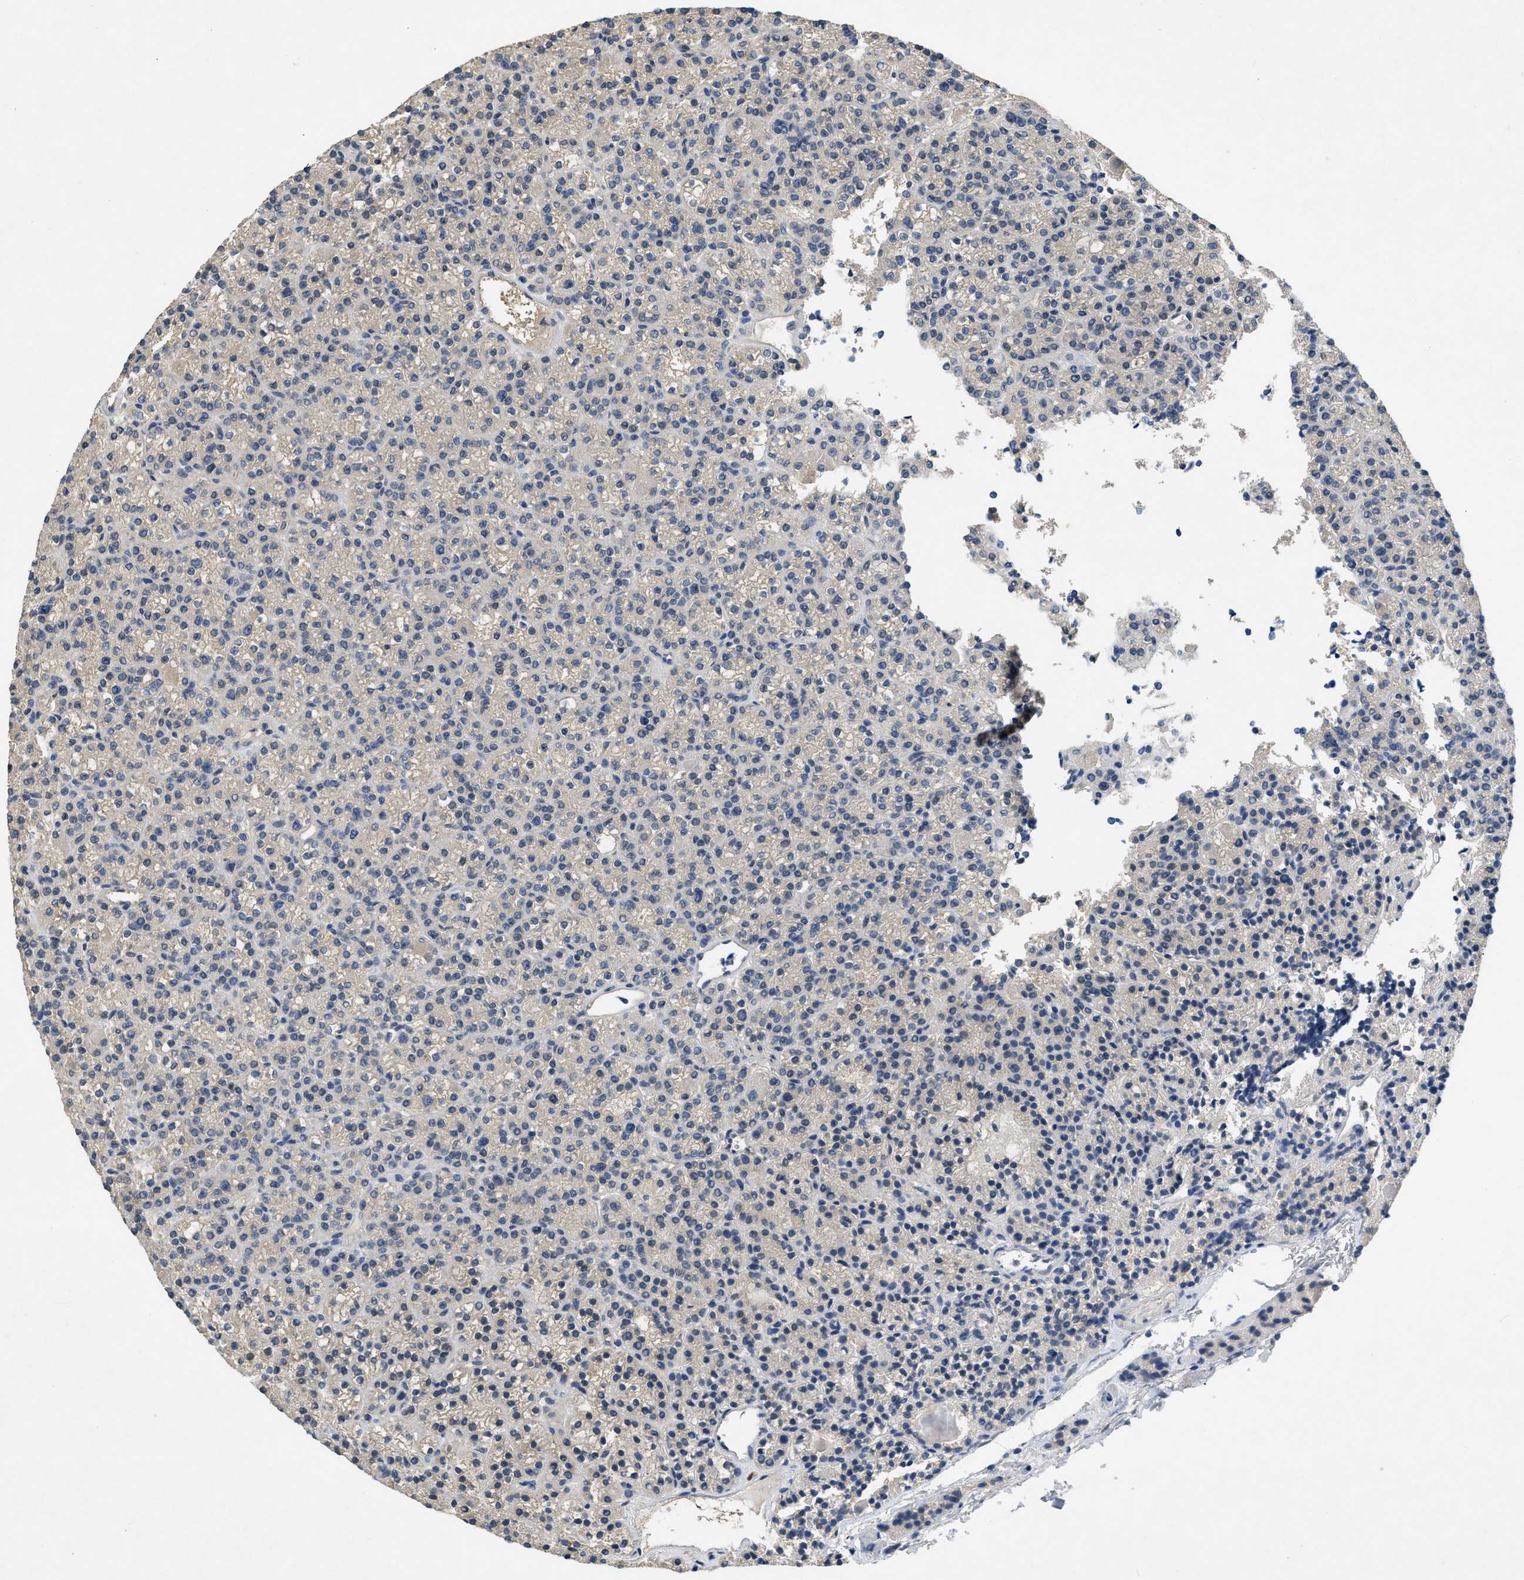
{"staining": {"intensity": "negative", "quantity": "none", "location": "none"}, "tissue": "parathyroid gland", "cell_type": "Glandular cells", "image_type": "normal", "snomed": [{"axis": "morphology", "description": "Normal tissue, NOS"}, {"axis": "morphology", "description": "Adenoma, NOS"}, {"axis": "topography", "description": "Parathyroid gland"}], "caption": "This is an immunohistochemistry (IHC) photomicrograph of benign human parathyroid gland. There is no positivity in glandular cells.", "gene": "PPP3CA", "patient": {"sex": "female", "age": 64}}